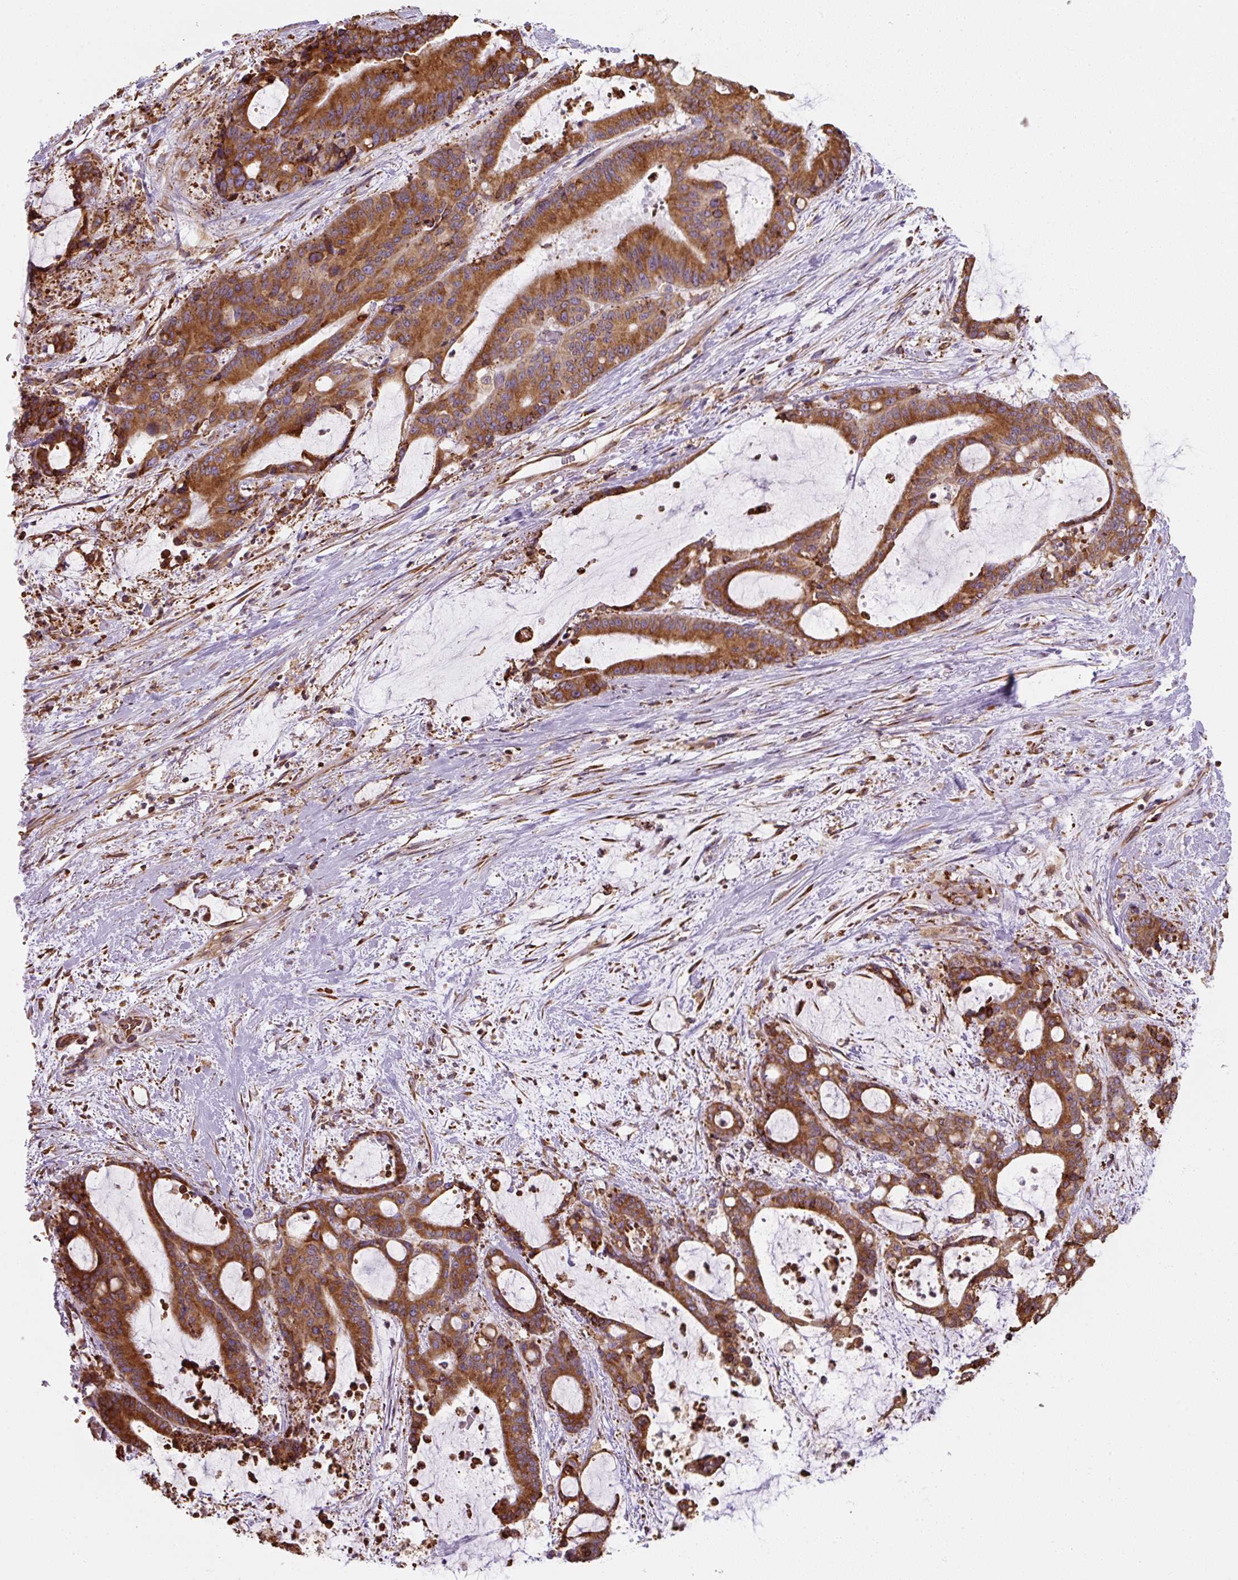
{"staining": {"intensity": "strong", "quantity": ">75%", "location": "cytoplasmic/membranous"}, "tissue": "liver cancer", "cell_type": "Tumor cells", "image_type": "cancer", "snomed": [{"axis": "morphology", "description": "Normal tissue, NOS"}, {"axis": "morphology", "description": "Cholangiocarcinoma"}, {"axis": "topography", "description": "Liver"}, {"axis": "topography", "description": "Peripheral nerve tissue"}], "caption": "Immunohistochemical staining of liver cholangiocarcinoma exhibits strong cytoplasmic/membranous protein expression in approximately >75% of tumor cells.", "gene": "PRKCSH", "patient": {"sex": "female", "age": 73}}